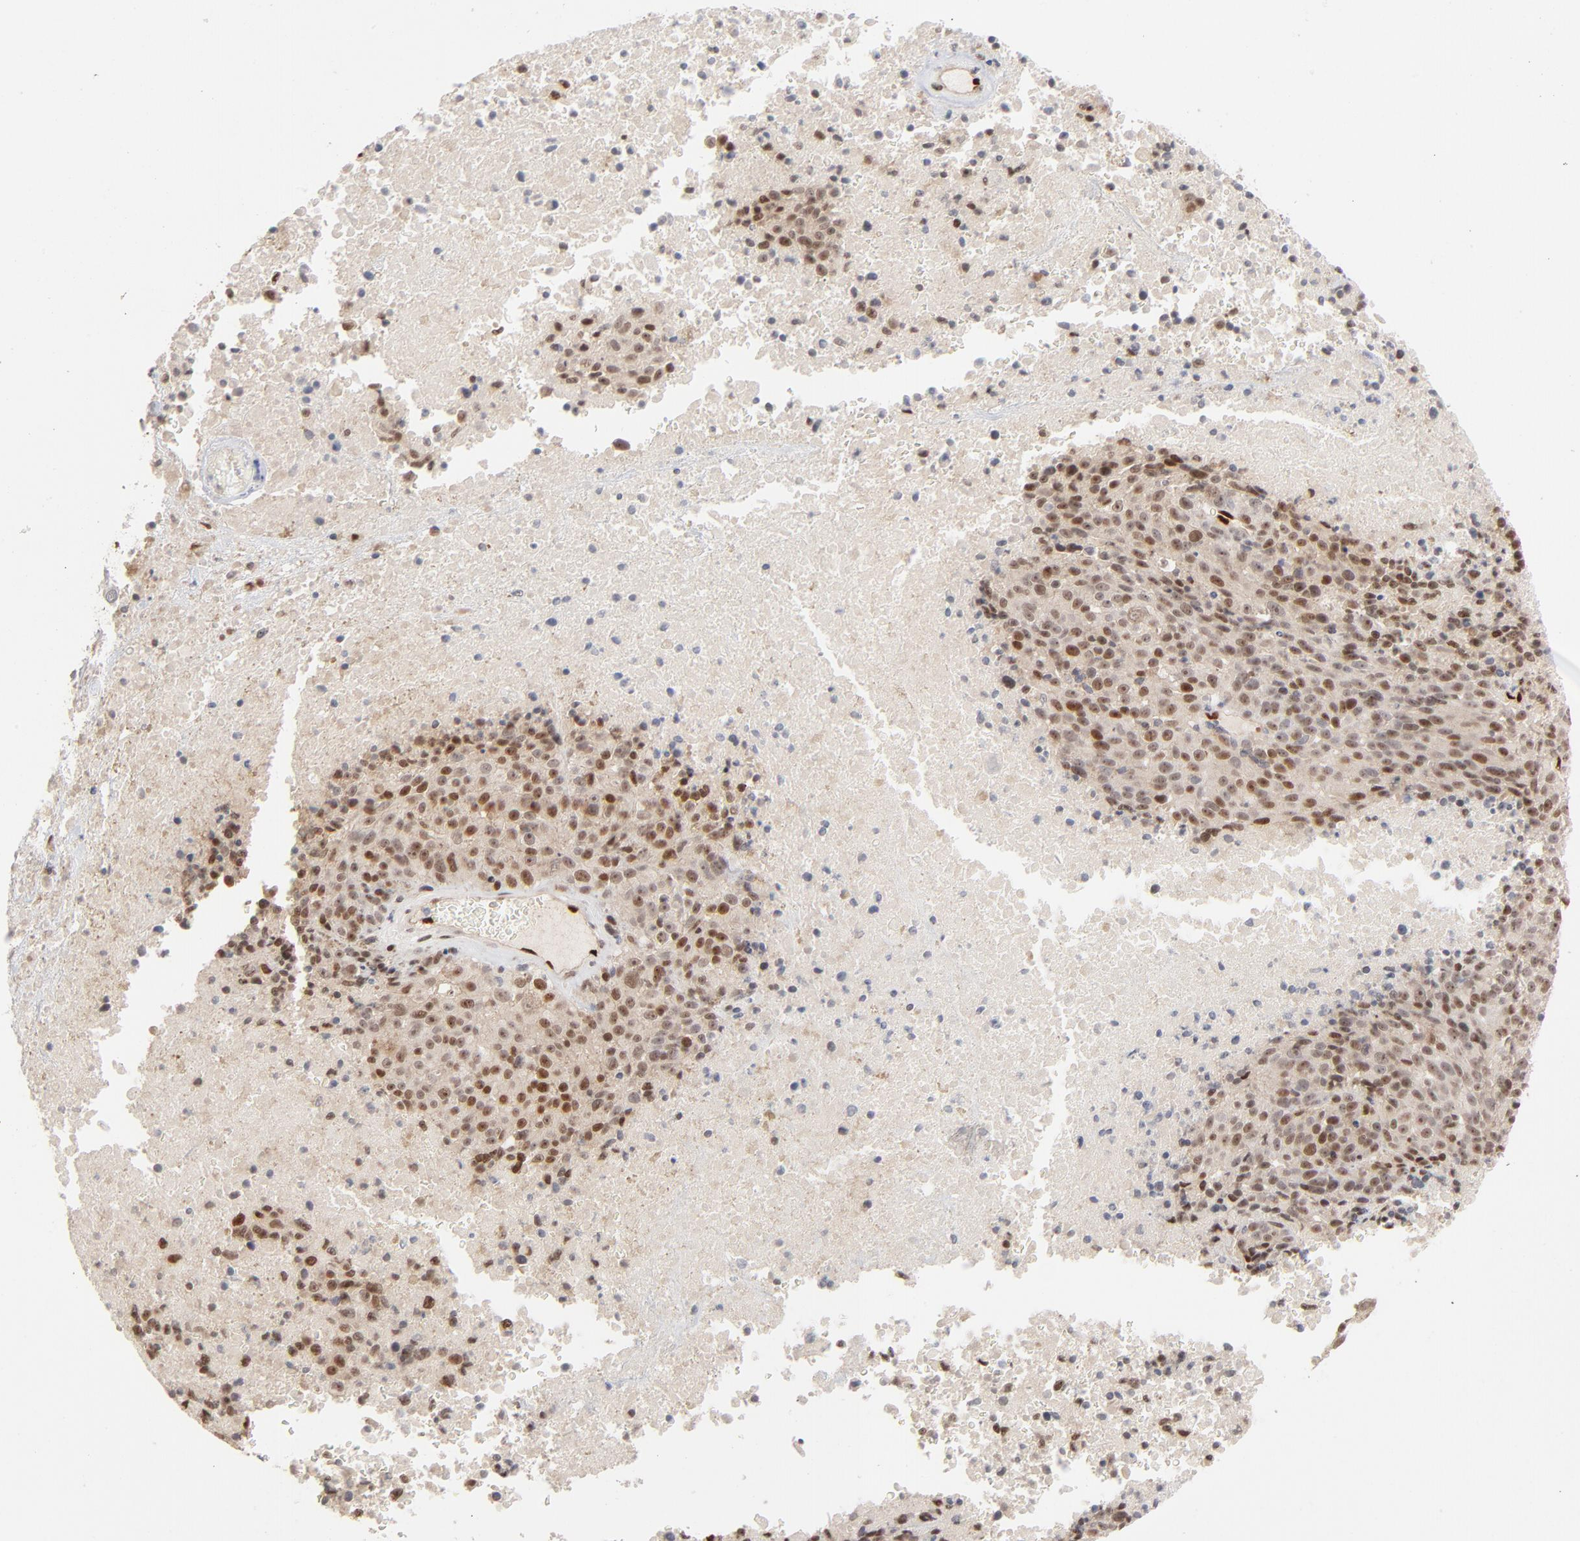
{"staining": {"intensity": "moderate", "quantity": "25%-75%", "location": "nuclear"}, "tissue": "melanoma", "cell_type": "Tumor cells", "image_type": "cancer", "snomed": [{"axis": "morphology", "description": "Malignant melanoma, Metastatic site"}, {"axis": "topography", "description": "Cerebral cortex"}], "caption": "Melanoma stained for a protein (brown) shows moderate nuclear positive staining in approximately 25%-75% of tumor cells.", "gene": "NFIB", "patient": {"sex": "female", "age": 52}}